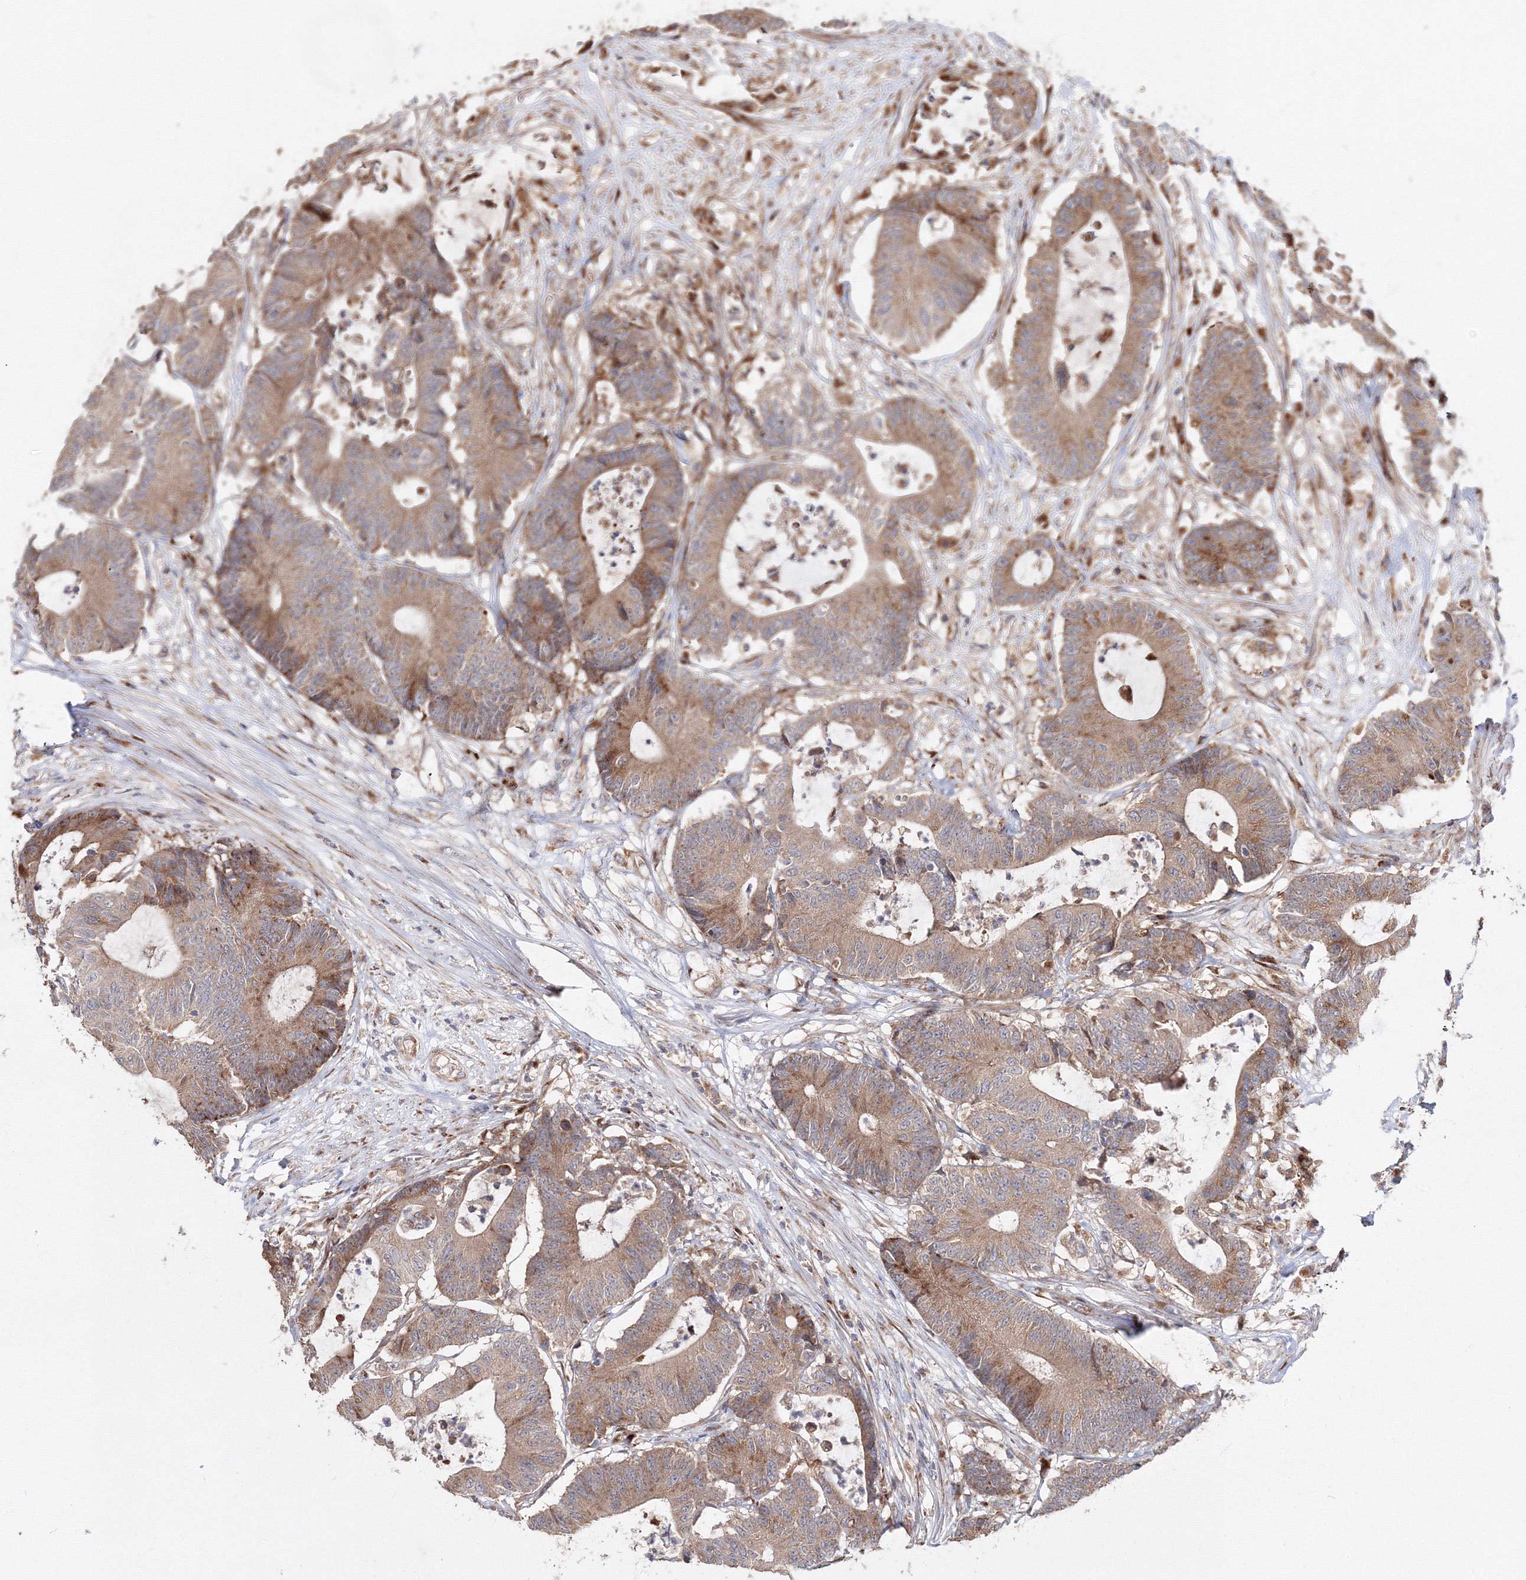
{"staining": {"intensity": "moderate", "quantity": ">75%", "location": "cytoplasmic/membranous"}, "tissue": "colorectal cancer", "cell_type": "Tumor cells", "image_type": "cancer", "snomed": [{"axis": "morphology", "description": "Adenocarcinoma, NOS"}, {"axis": "topography", "description": "Colon"}], "caption": "Immunohistochemistry (IHC) of human colorectal cancer (adenocarcinoma) displays medium levels of moderate cytoplasmic/membranous staining in about >75% of tumor cells.", "gene": "DDO", "patient": {"sex": "female", "age": 84}}